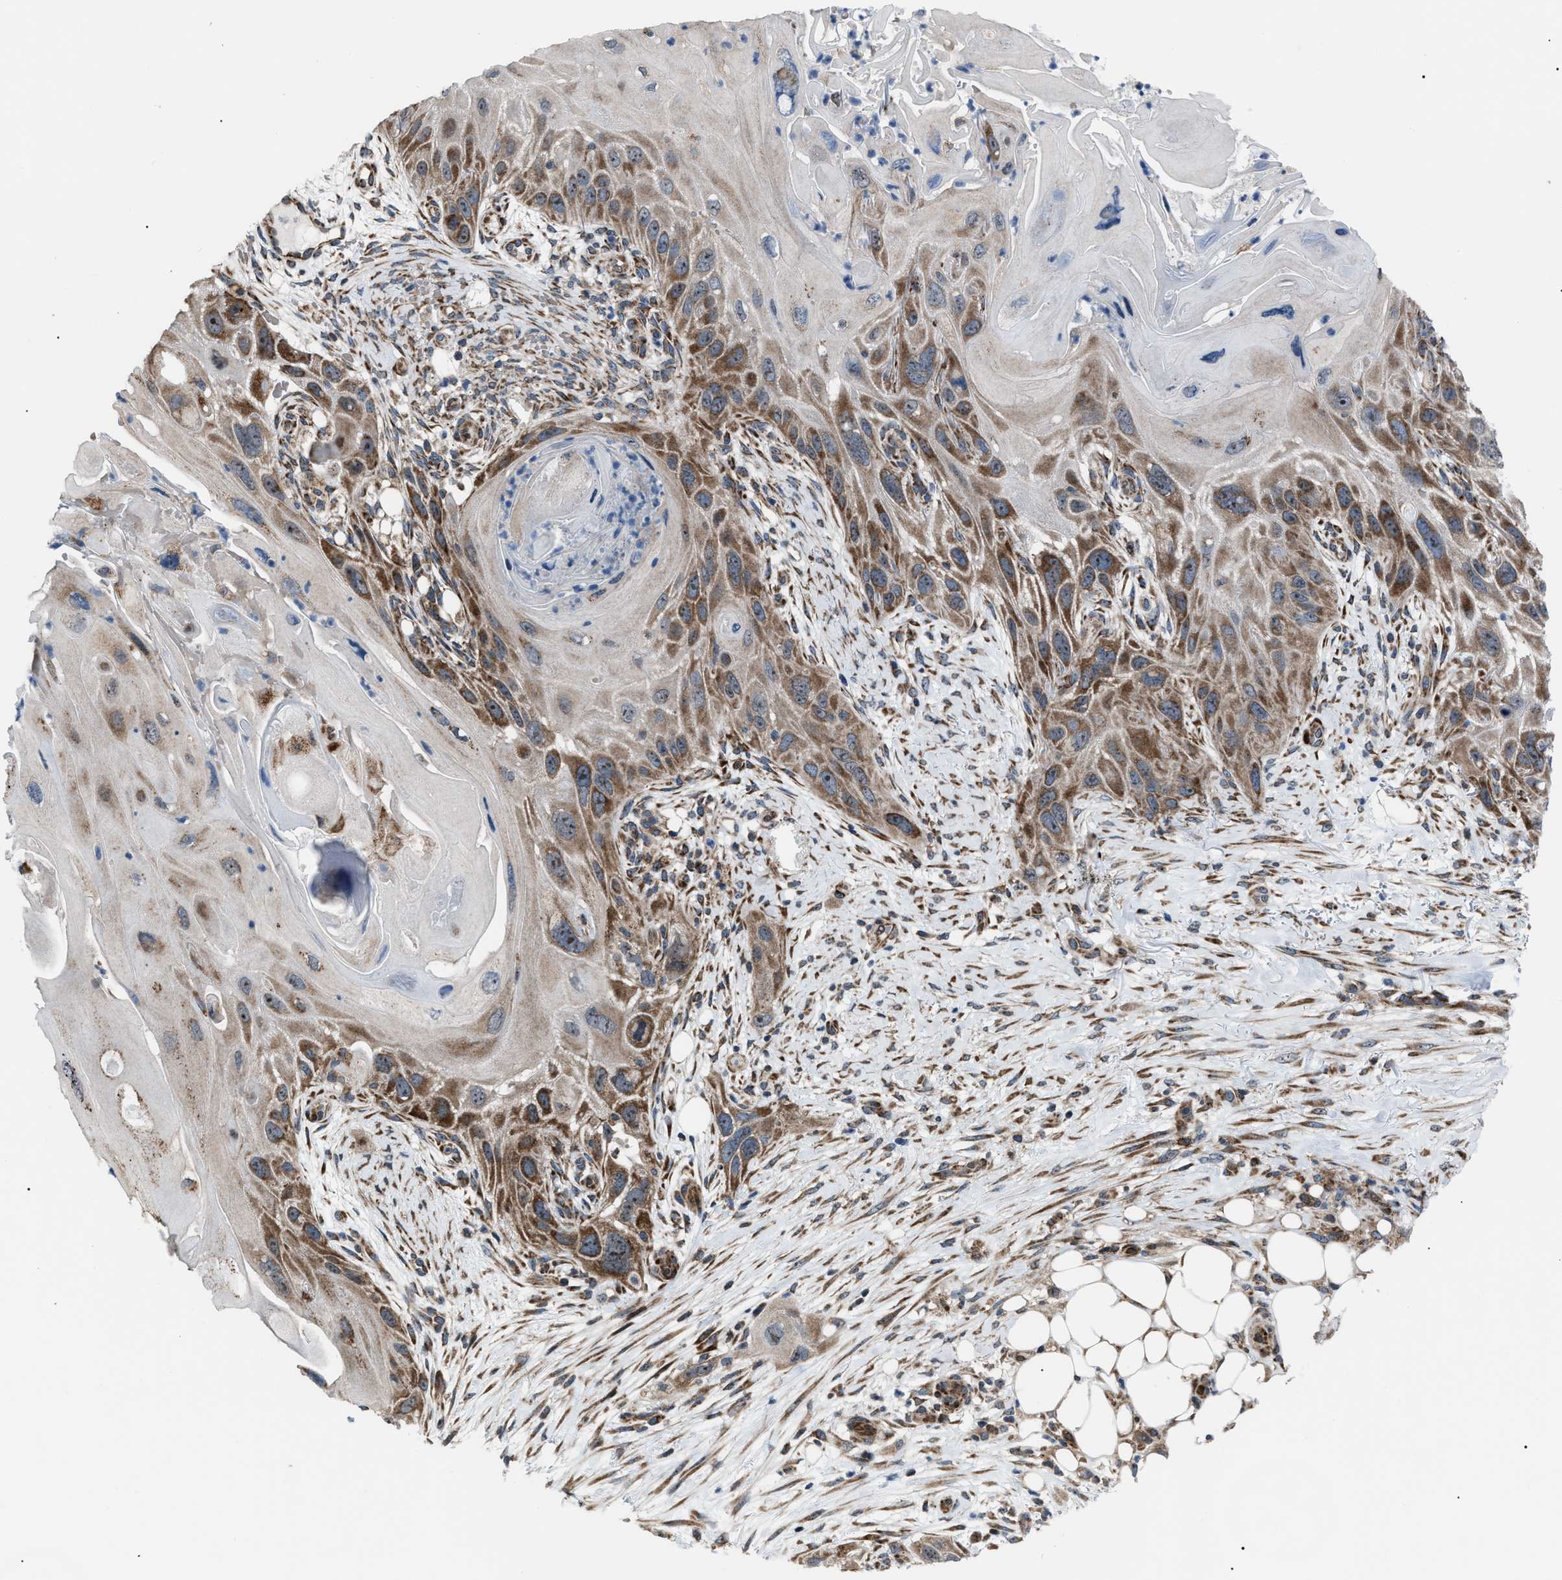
{"staining": {"intensity": "strong", "quantity": ">75%", "location": "cytoplasmic/membranous"}, "tissue": "skin cancer", "cell_type": "Tumor cells", "image_type": "cancer", "snomed": [{"axis": "morphology", "description": "Squamous cell carcinoma, NOS"}, {"axis": "topography", "description": "Skin"}], "caption": "Immunohistochemistry (IHC) image of neoplastic tissue: skin squamous cell carcinoma stained using immunohistochemistry (IHC) reveals high levels of strong protein expression localized specifically in the cytoplasmic/membranous of tumor cells, appearing as a cytoplasmic/membranous brown color.", "gene": "AGO2", "patient": {"sex": "female", "age": 77}}